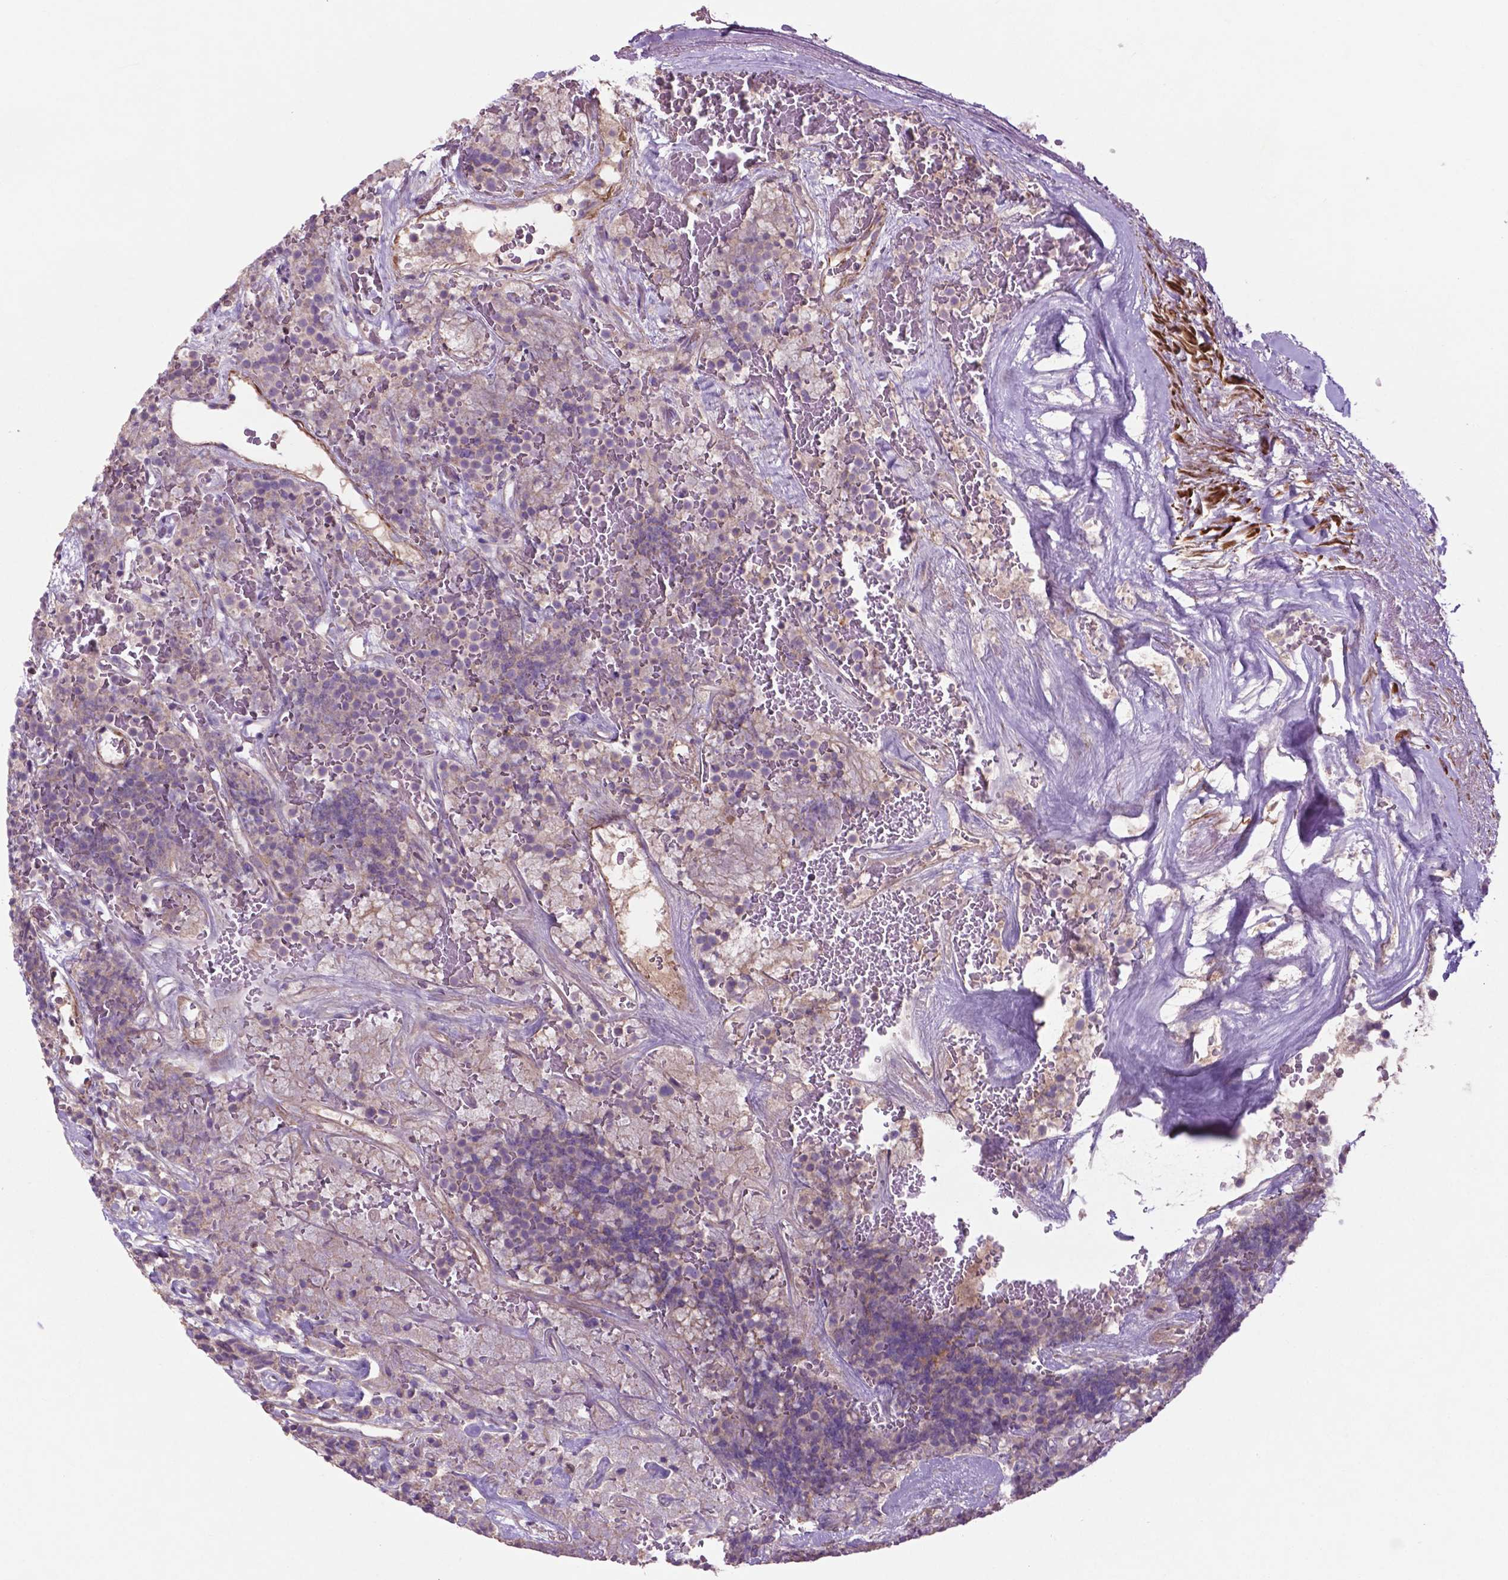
{"staining": {"intensity": "negative", "quantity": "none", "location": "none"}, "tissue": "carcinoid", "cell_type": "Tumor cells", "image_type": "cancer", "snomed": [{"axis": "morphology", "description": "Carcinoid, malignant, NOS"}, {"axis": "topography", "description": "Pancreas"}], "caption": "Immunohistochemistry histopathology image of neoplastic tissue: human malignant carcinoid stained with DAB demonstrates no significant protein positivity in tumor cells.", "gene": "BMP4", "patient": {"sex": "male", "age": 36}}